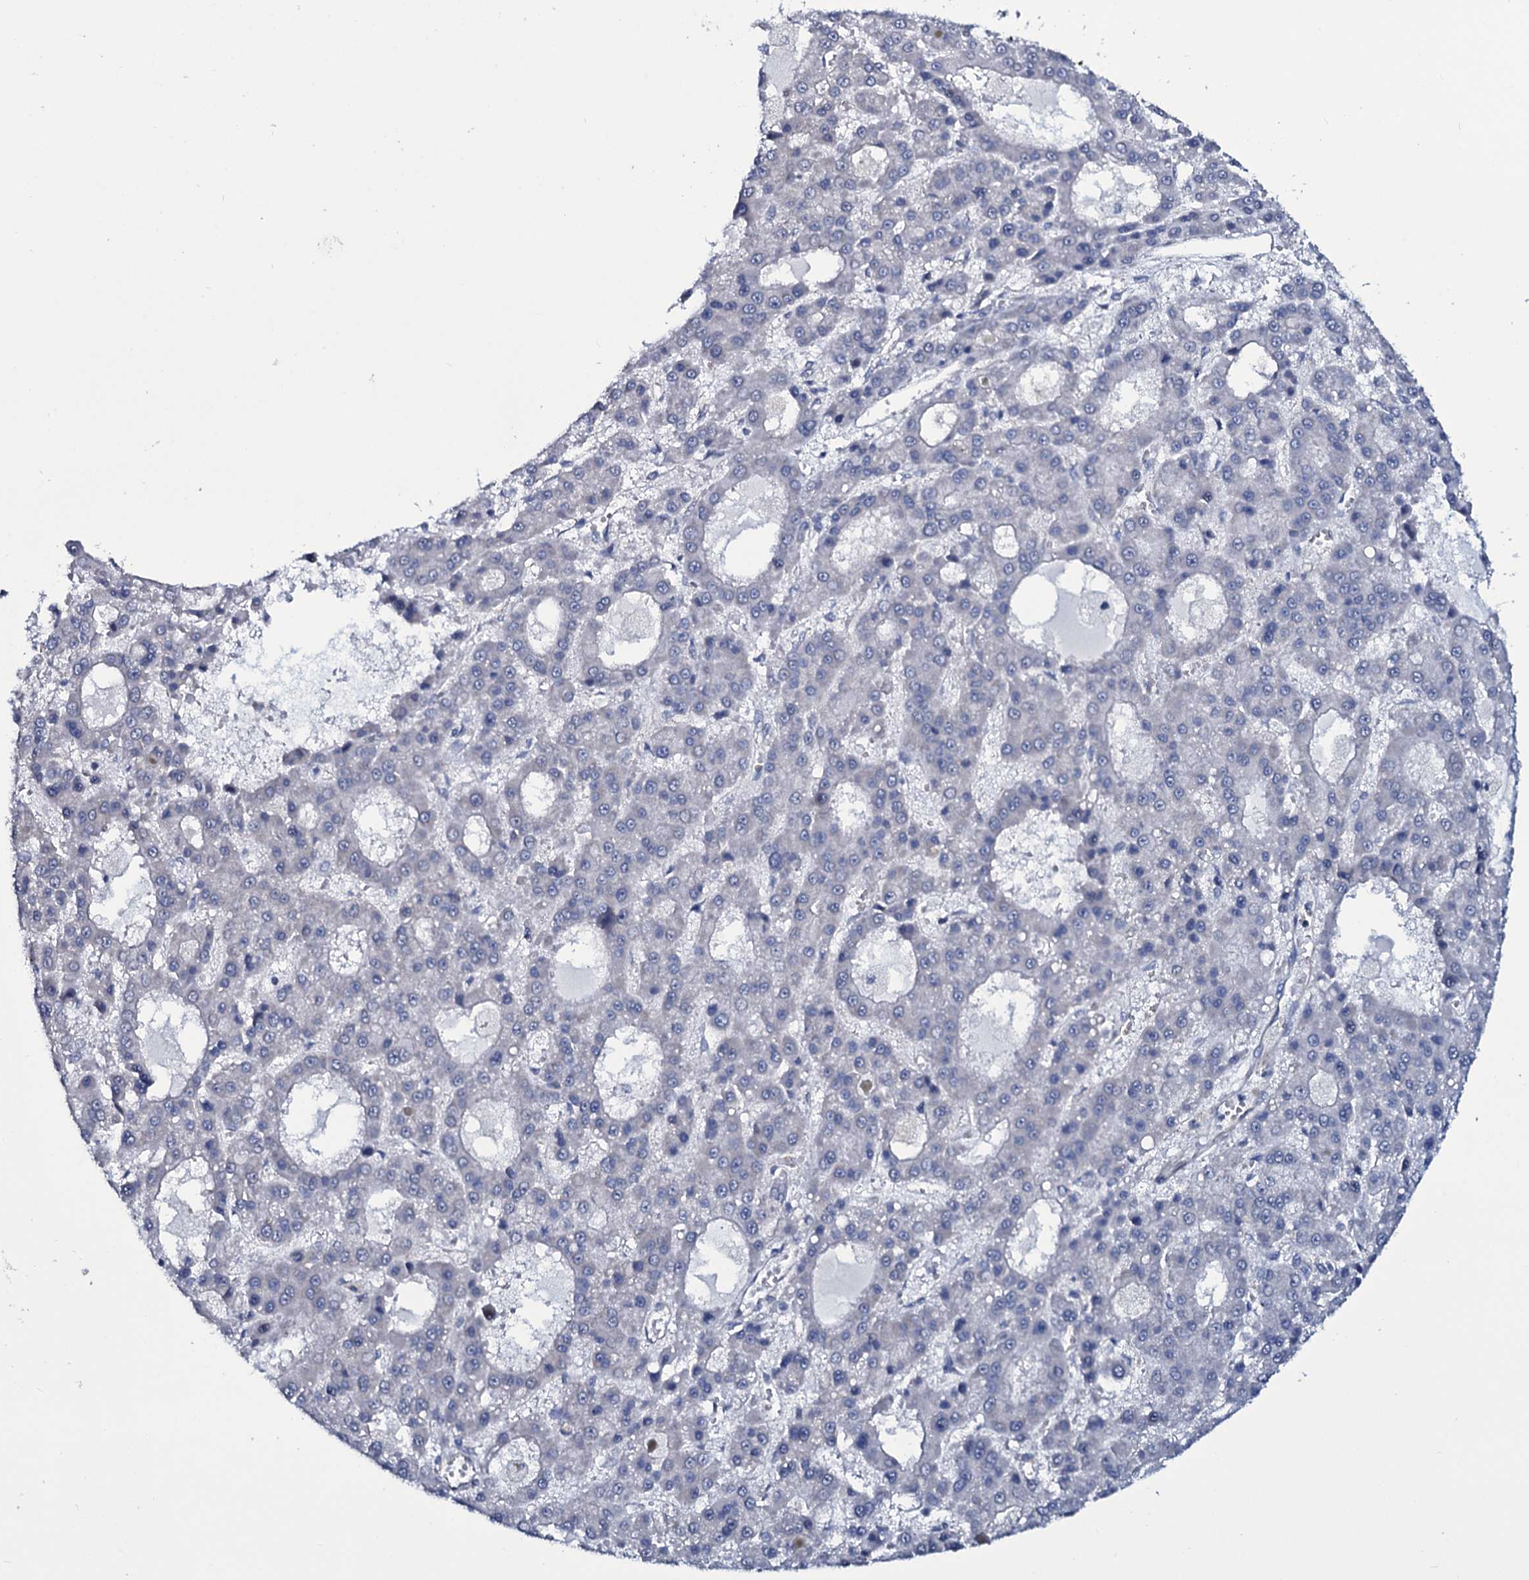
{"staining": {"intensity": "negative", "quantity": "none", "location": "none"}, "tissue": "liver cancer", "cell_type": "Tumor cells", "image_type": "cancer", "snomed": [{"axis": "morphology", "description": "Carcinoma, Hepatocellular, NOS"}, {"axis": "topography", "description": "Liver"}], "caption": "DAB immunohistochemical staining of hepatocellular carcinoma (liver) shows no significant staining in tumor cells.", "gene": "WIPF3", "patient": {"sex": "male", "age": 70}}